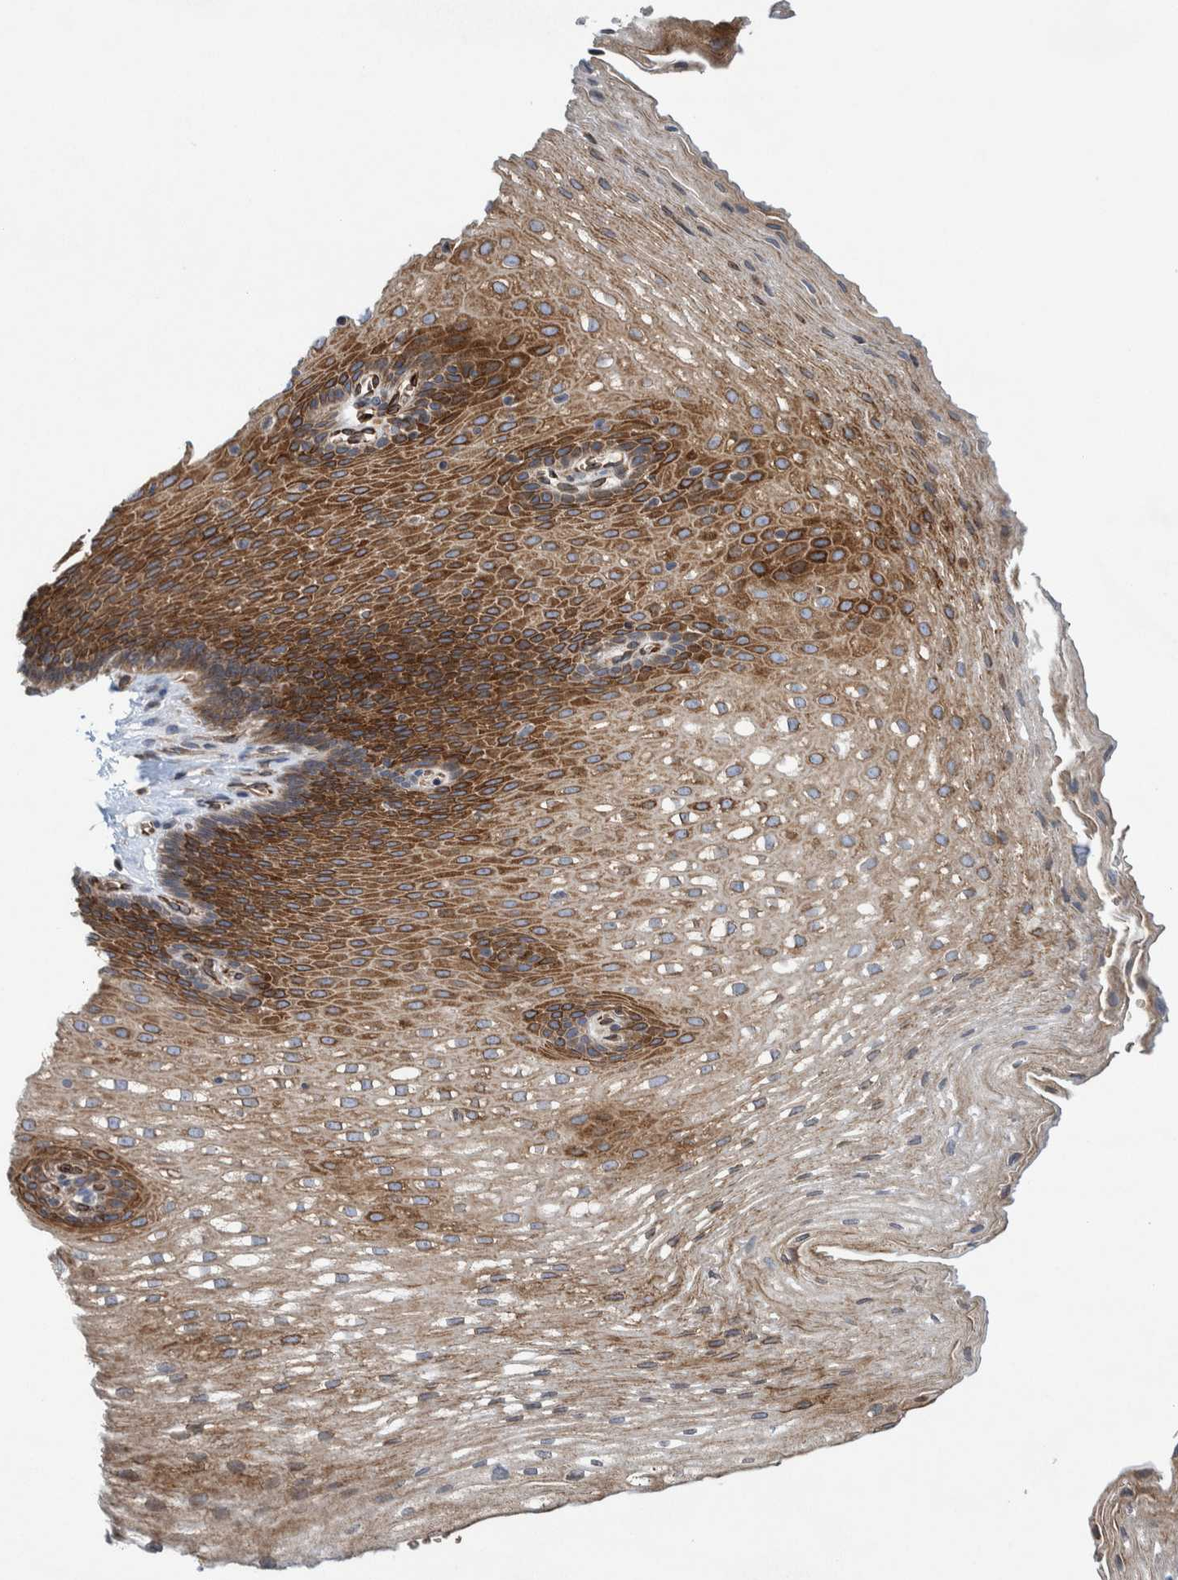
{"staining": {"intensity": "moderate", "quantity": "25%-75%", "location": "cytoplasmic/membranous"}, "tissue": "esophagus", "cell_type": "Squamous epithelial cells", "image_type": "normal", "snomed": [{"axis": "morphology", "description": "Normal tissue, NOS"}, {"axis": "topography", "description": "Esophagus"}], "caption": "Protein staining of normal esophagus displays moderate cytoplasmic/membranous staining in approximately 25%-75% of squamous epithelial cells.", "gene": "THEM6", "patient": {"sex": "male", "age": 48}}